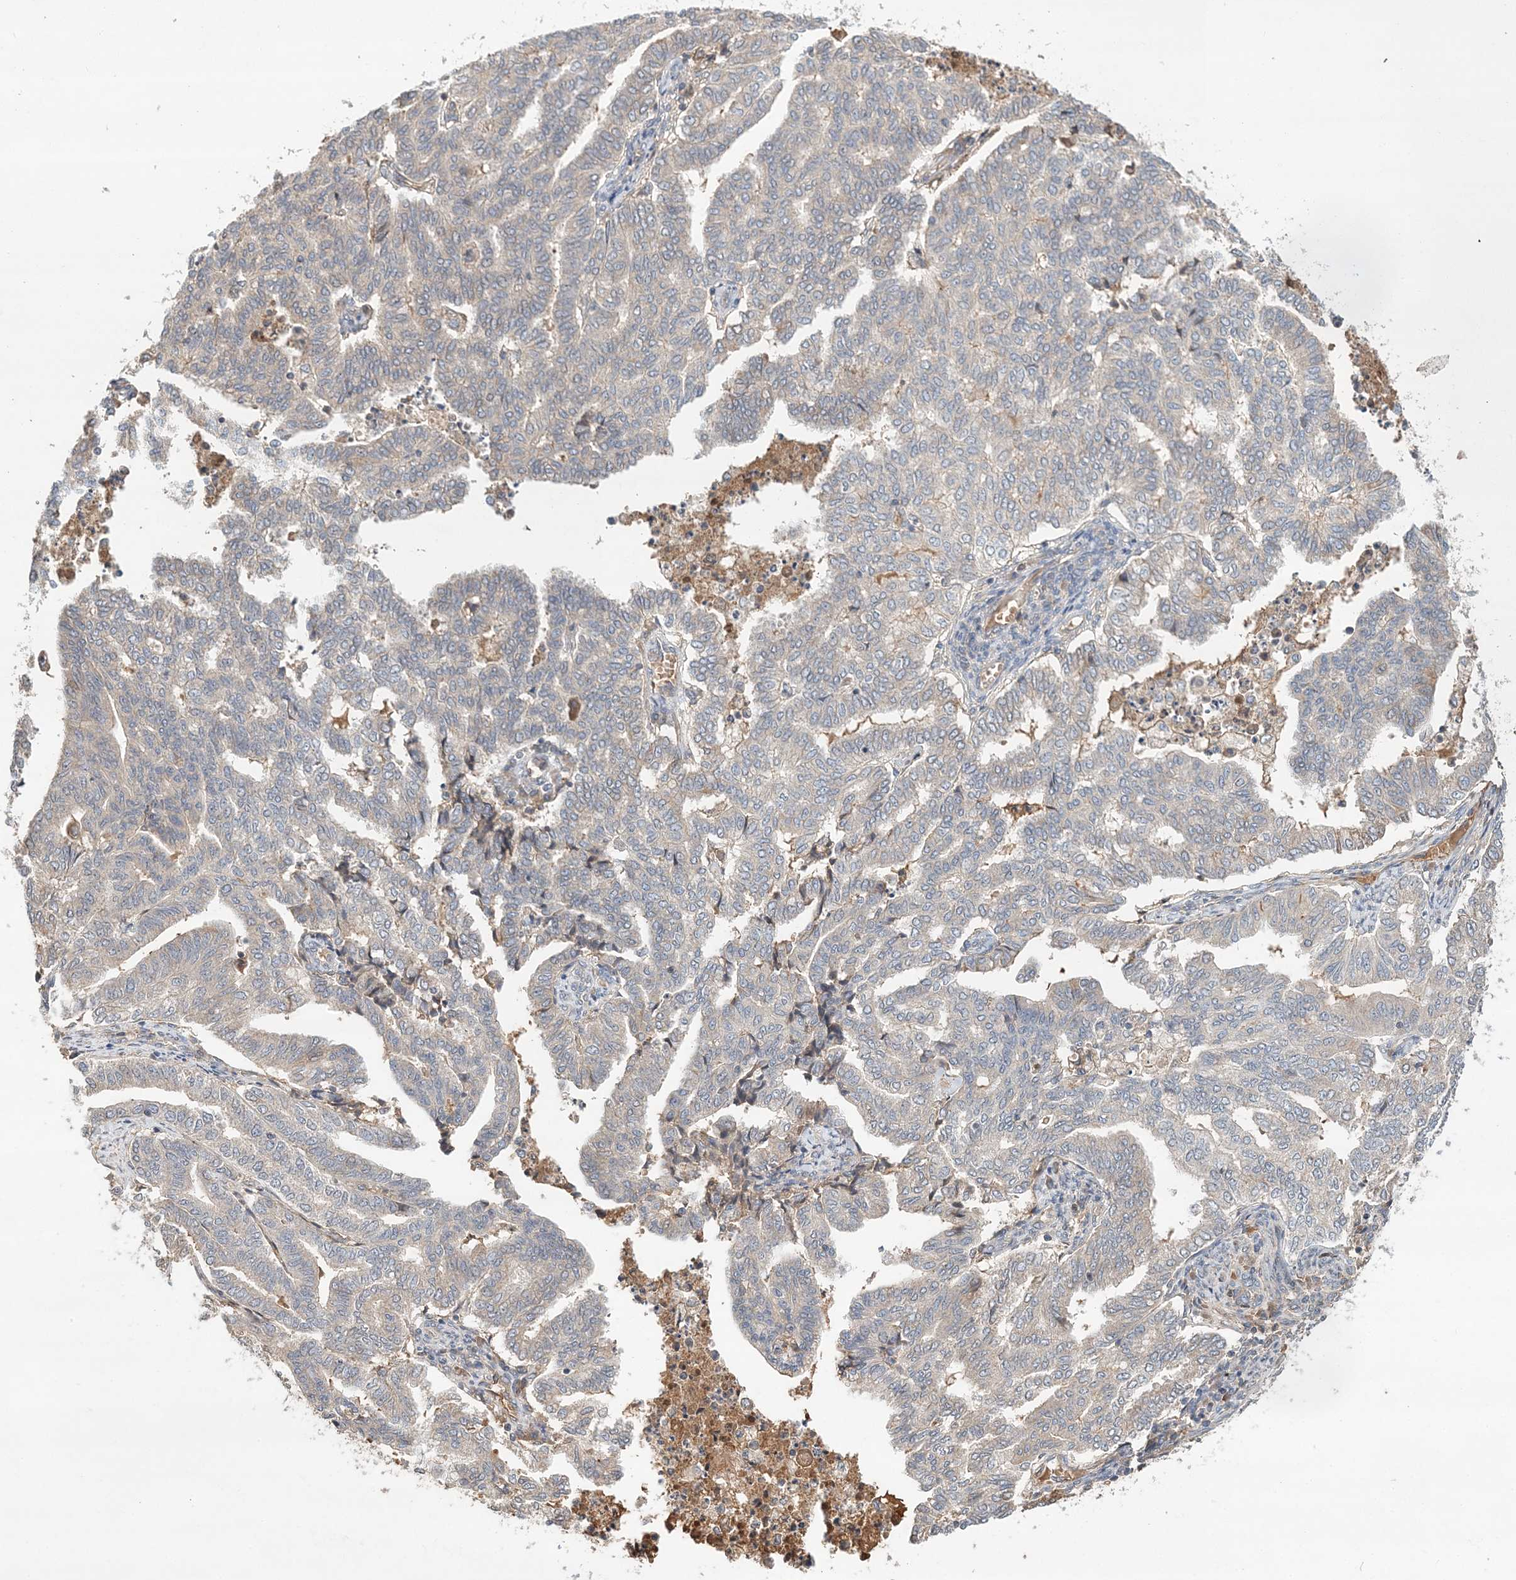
{"staining": {"intensity": "negative", "quantity": "none", "location": "none"}, "tissue": "endometrial cancer", "cell_type": "Tumor cells", "image_type": "cancer", "snomed": [{"axis": "morphology", "description": "Adenocarcinoma, NOS"}, {"axis": "topography", "description": "Endometrium"}], "caption": "This image is of endometrial adenocarcinoma stained with immunohistochemistry to label a protein in brown with the nuclei are counter-stained blue. There is no positivity in tumor cells.", "gene": "SYCP3", "patient": {"sex": "female", "age": 79}}